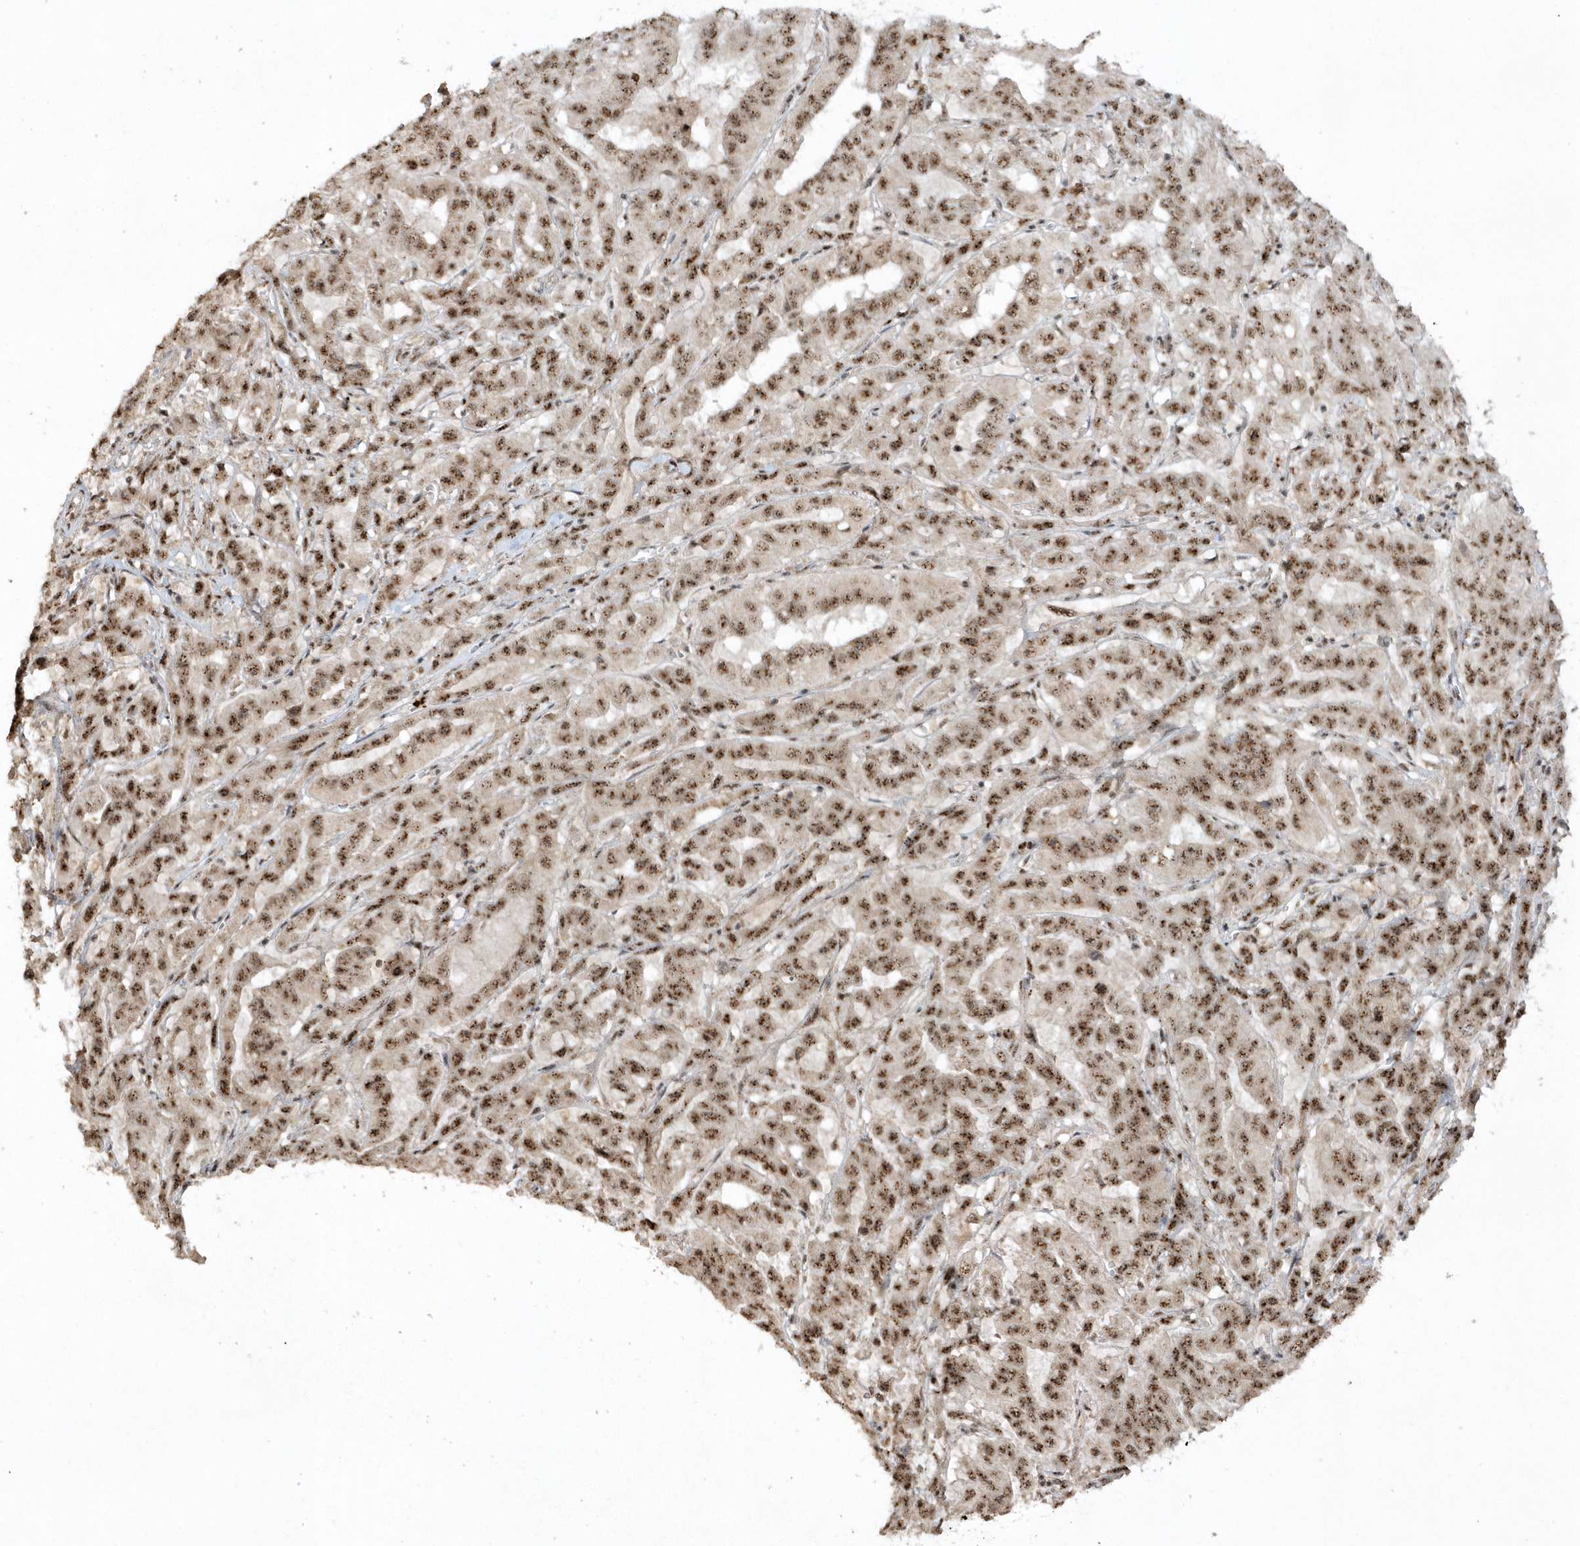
{"staining": {"intensity": "moderate", "quantity": ">75%", "location": "nuclear"}, "tissue": "pancreatic cancer", "cell_type": "Tumor cells", "image_type": "cancer", "snomed": [{"axis": "morphology", "description": "Adenocarcinoma, NOS"}, {"axis": "topography", "description": "Pancreas"}], "caption": "Immunohistochemical staining of pancreatic adenocarcinoma shows medium levels of moderate nuclear protein staining in about >75% of tumor cells.", "gene": "POLR3B", "patient": {"sex": "male", "age": 63}}